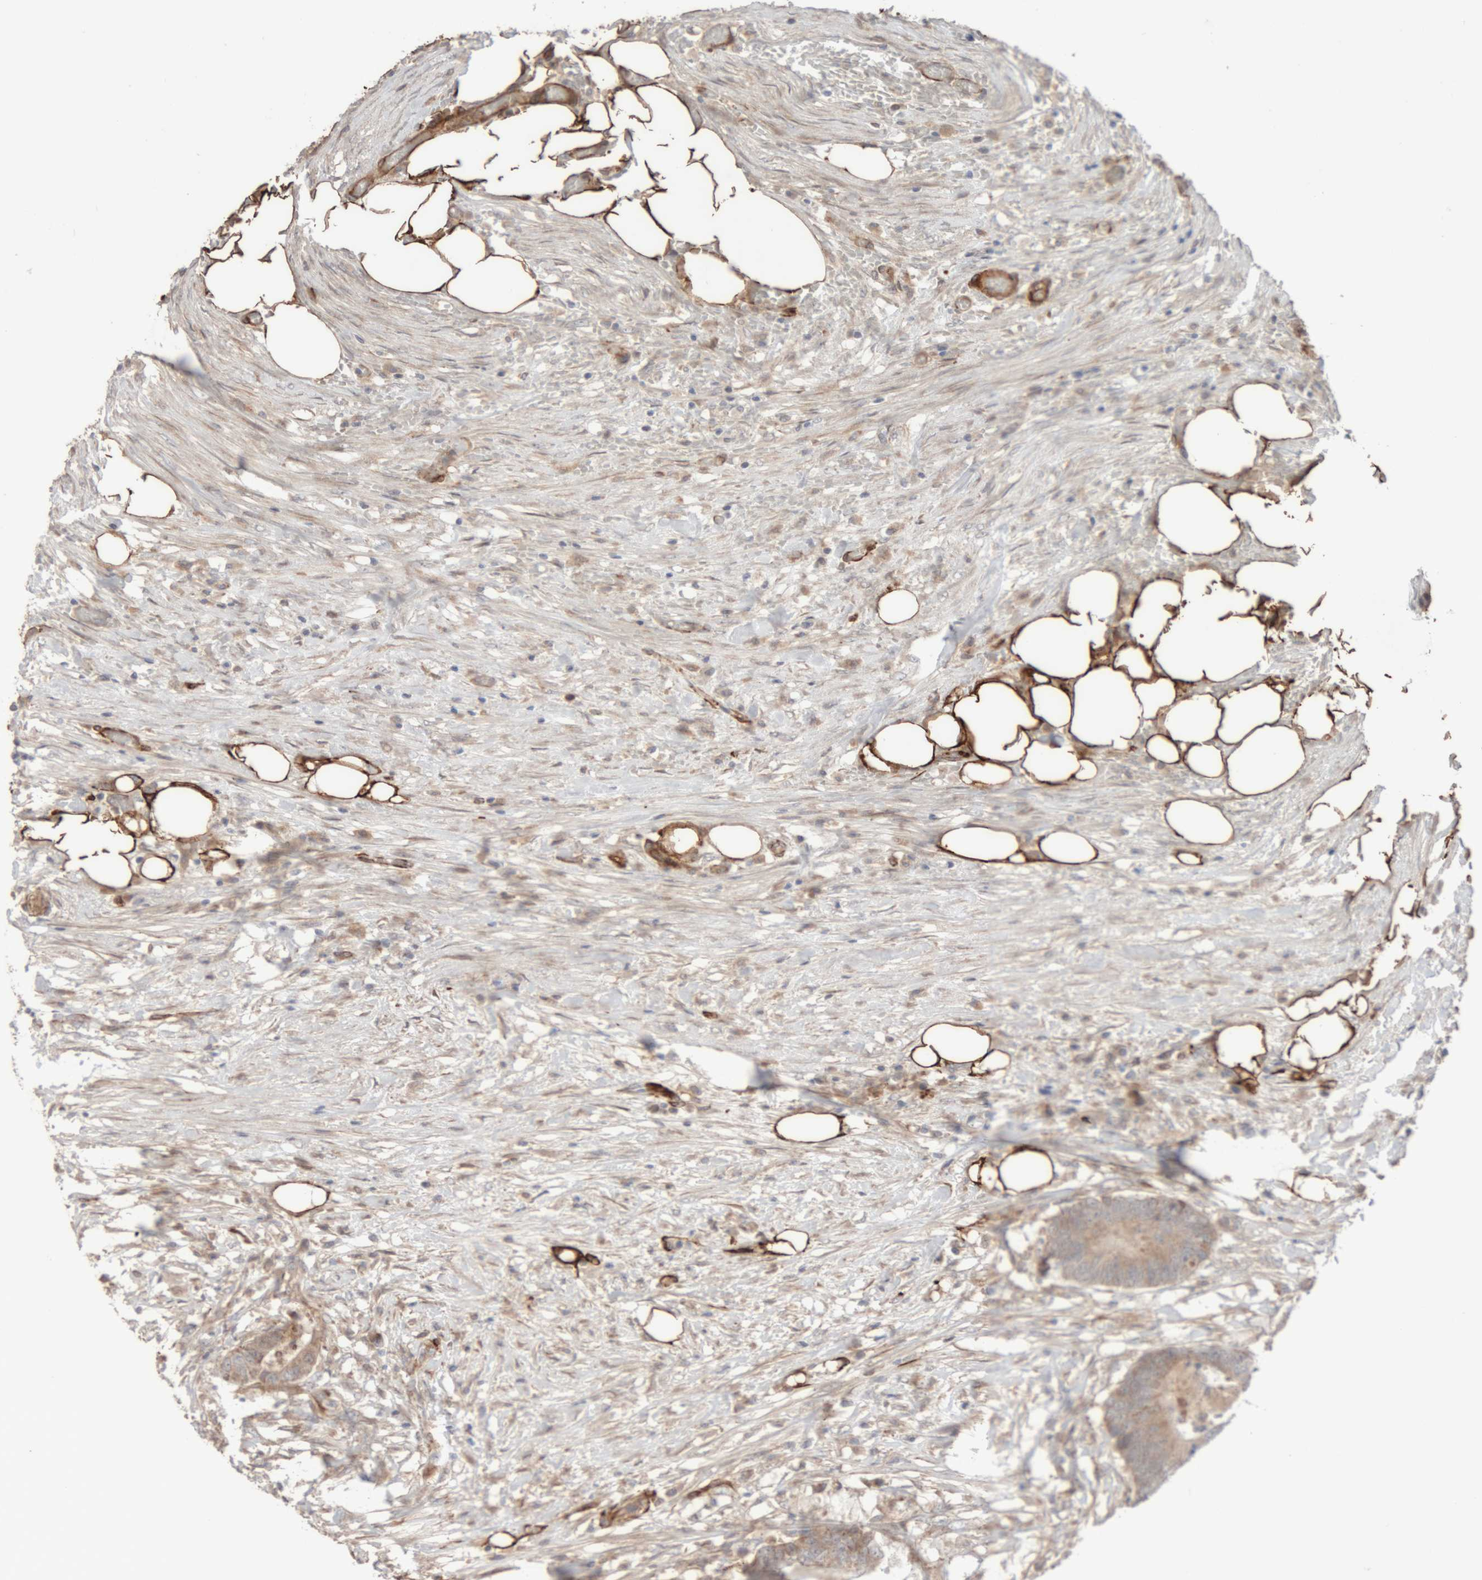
{"staining": {"intensity": "moderate", "quantity": "<25%", "location": "cytoplasmic/membranous"}, "tissue": "colorectal cancer", "cell_type": "Tumor cells", "image_type": "cancer", "snomed": [{"axis": "morphology", "description": "Adenocarcinoma, NOS"}, {"axis": "topography", "description": "Colon"}], "caption": "This histopathology image exhibits immunohistochemistry staining of colorectal cancer, with low moderate cytoplasmic/membranous staining in approximately <25% of tumor cells.", "gene": "RAB32", "patient": {"sex": "male", "age": 56}}